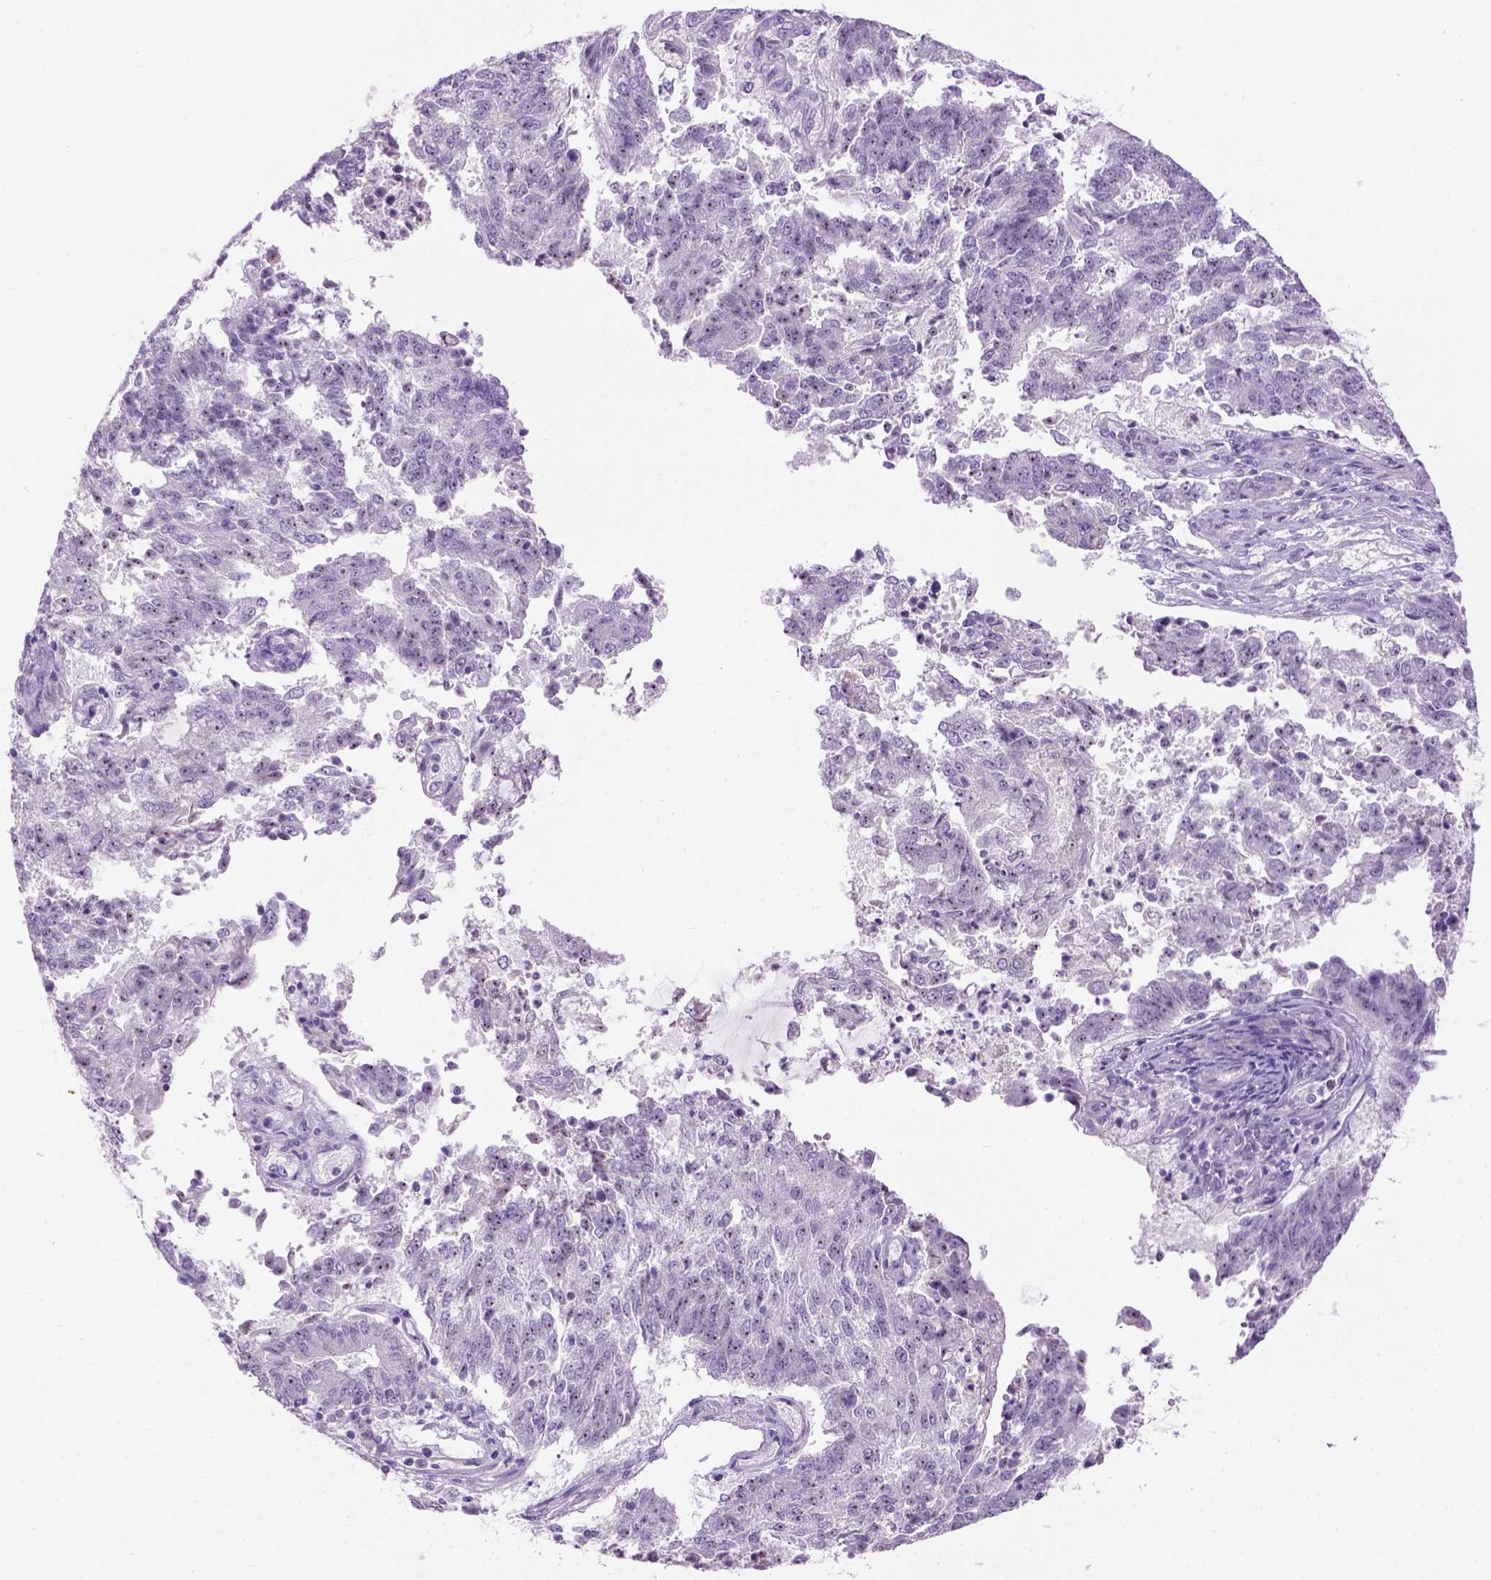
{"staining": {"intensity": "moderate", "quantity": "25%-75%", "location": "nuclear"}, "tissue": "endometrial cancer", "cell_type": "Tumor cells", "image_type": "cancer", "snomed": [{"axis": "morphology", "description": "Adenocarcinoma, NOS"}, {"axis": "topography", "description": "Endometrium"}], "caption": "Moderate nuclear protein staining is present in about 25%-75% of tumor cells in endometrial adenocarcinoma. The staining is performed using DAB brown chromogen to label protein expression. The nuclei are counter-stained blue using hematoxylin.", "gene": "UTP4", "patient": {"sex": "female", "age": 82}}